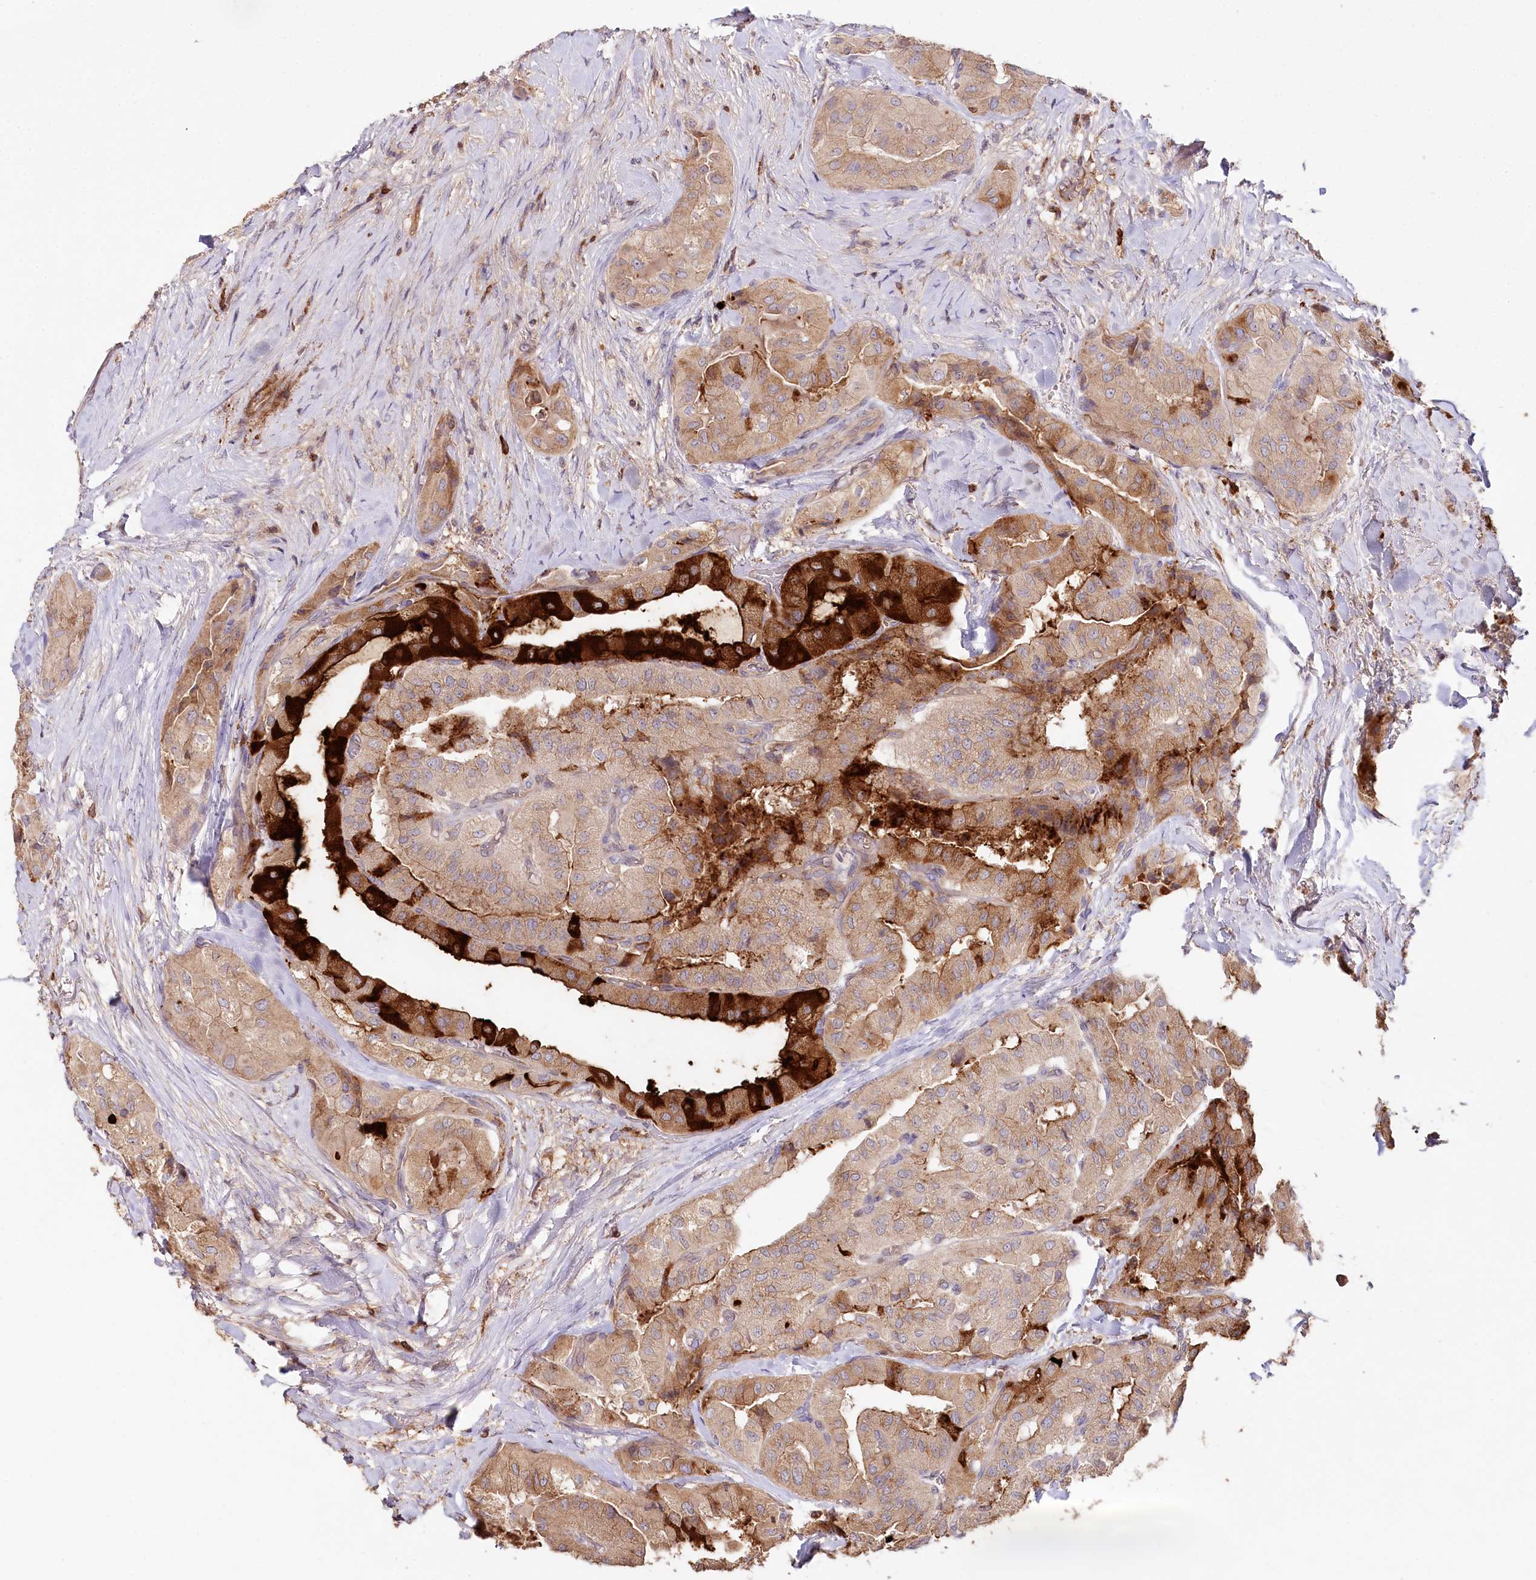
{"staining": {"intensity": "strong", "quantity": "25%-75%", "location": "cytoplasmic/membranous"}, "tissue": "thyroid cancer", "cell_type": "Tumor cells", "image_type": "cancer", "snomed": [{"axis": "morphology", "description": "Papillary adenocarcinoma, NOS"}, {"axis": "topography", "description": "Thyroid gland"}], "caption": "Thyroid cancer stained for a protein (brown) exhibits strong cytoplasmic/membranous positive staining in approximately 25%-75% of tumor cells.", "gene": "RBP5", "patient": {"sex": "female", "age": 59}}